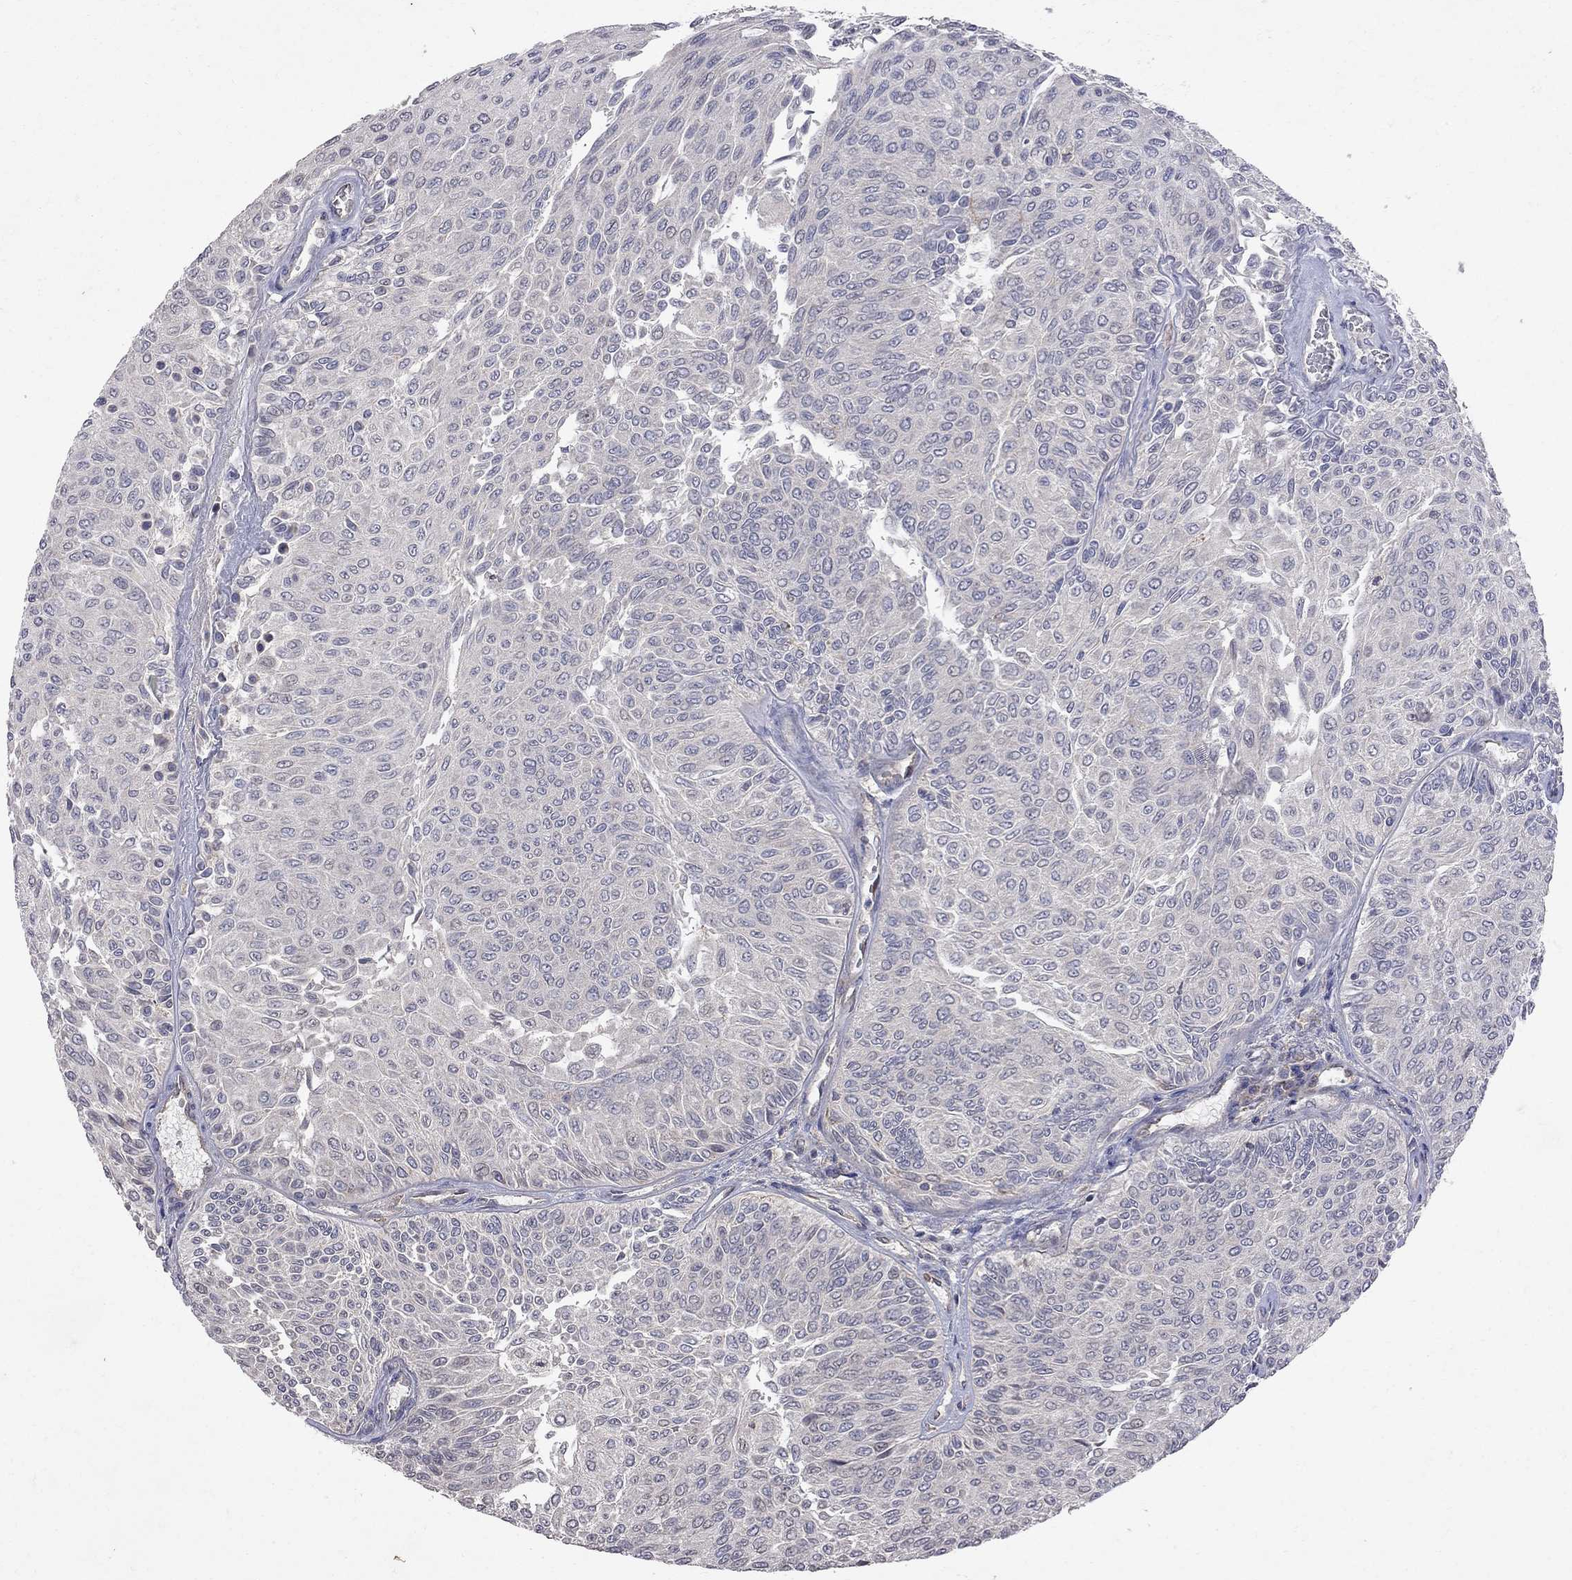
{"staining": {"intensity": "negative", "quantity": "none", "location": "none"}, "tissue": "urothelial cancer", "cell_type": "Tumor cells", "image_type": "cancer", "snomed": [{"axis": "morphology", "description": "Urothelial carcinoma, Low grade"}, {"axis": "topography", "description": "Ureter, NOS"}, {"axis": "topography", "description": "Urinary bladder"}], "caption": "This is an immunohistochemistry (IHC) photomicrograph of urothelial carcinoma (low-grade). There is no expression in tumor cells.", "gene": "ABI3", "patient": {"sex": "male", "age": 78}}